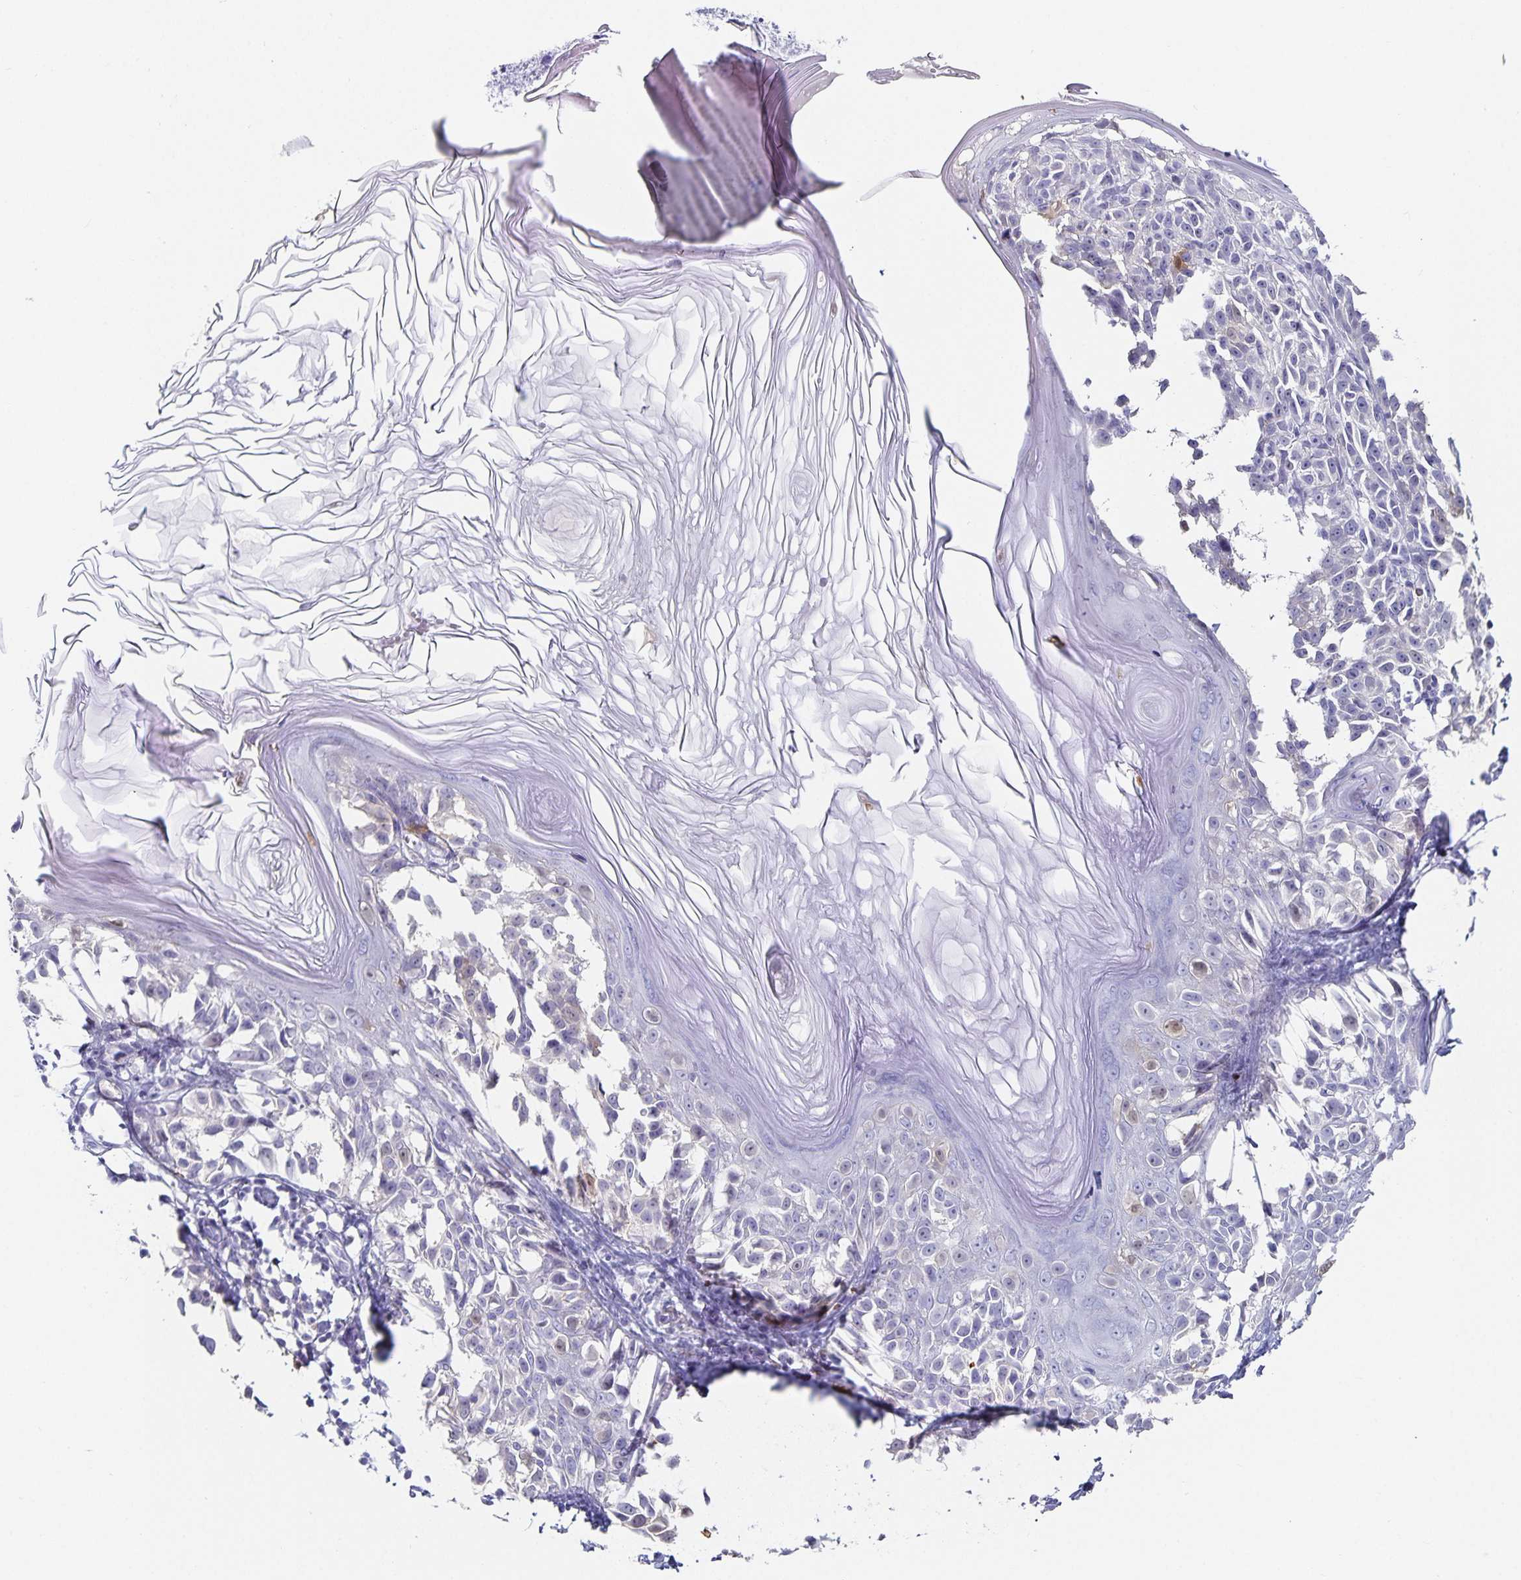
{"staining": {"intensity": "negative", "quantity": "none", "location": "none"}, "tissue": "melanoma", "cell_type": "Tumor cells", "image_type": "cancer", "snomed": [{"axis": "morphology", "description": "Malignant melanoma, NOS"}, {"axis": "topography", "description": "Skin"}], "caption": "Immunohistochemical staining of melanoma demonstrates no significant staining in tumor cells.", "gene": "CHGA", "patient": {"sex": "male", "age": 73}}